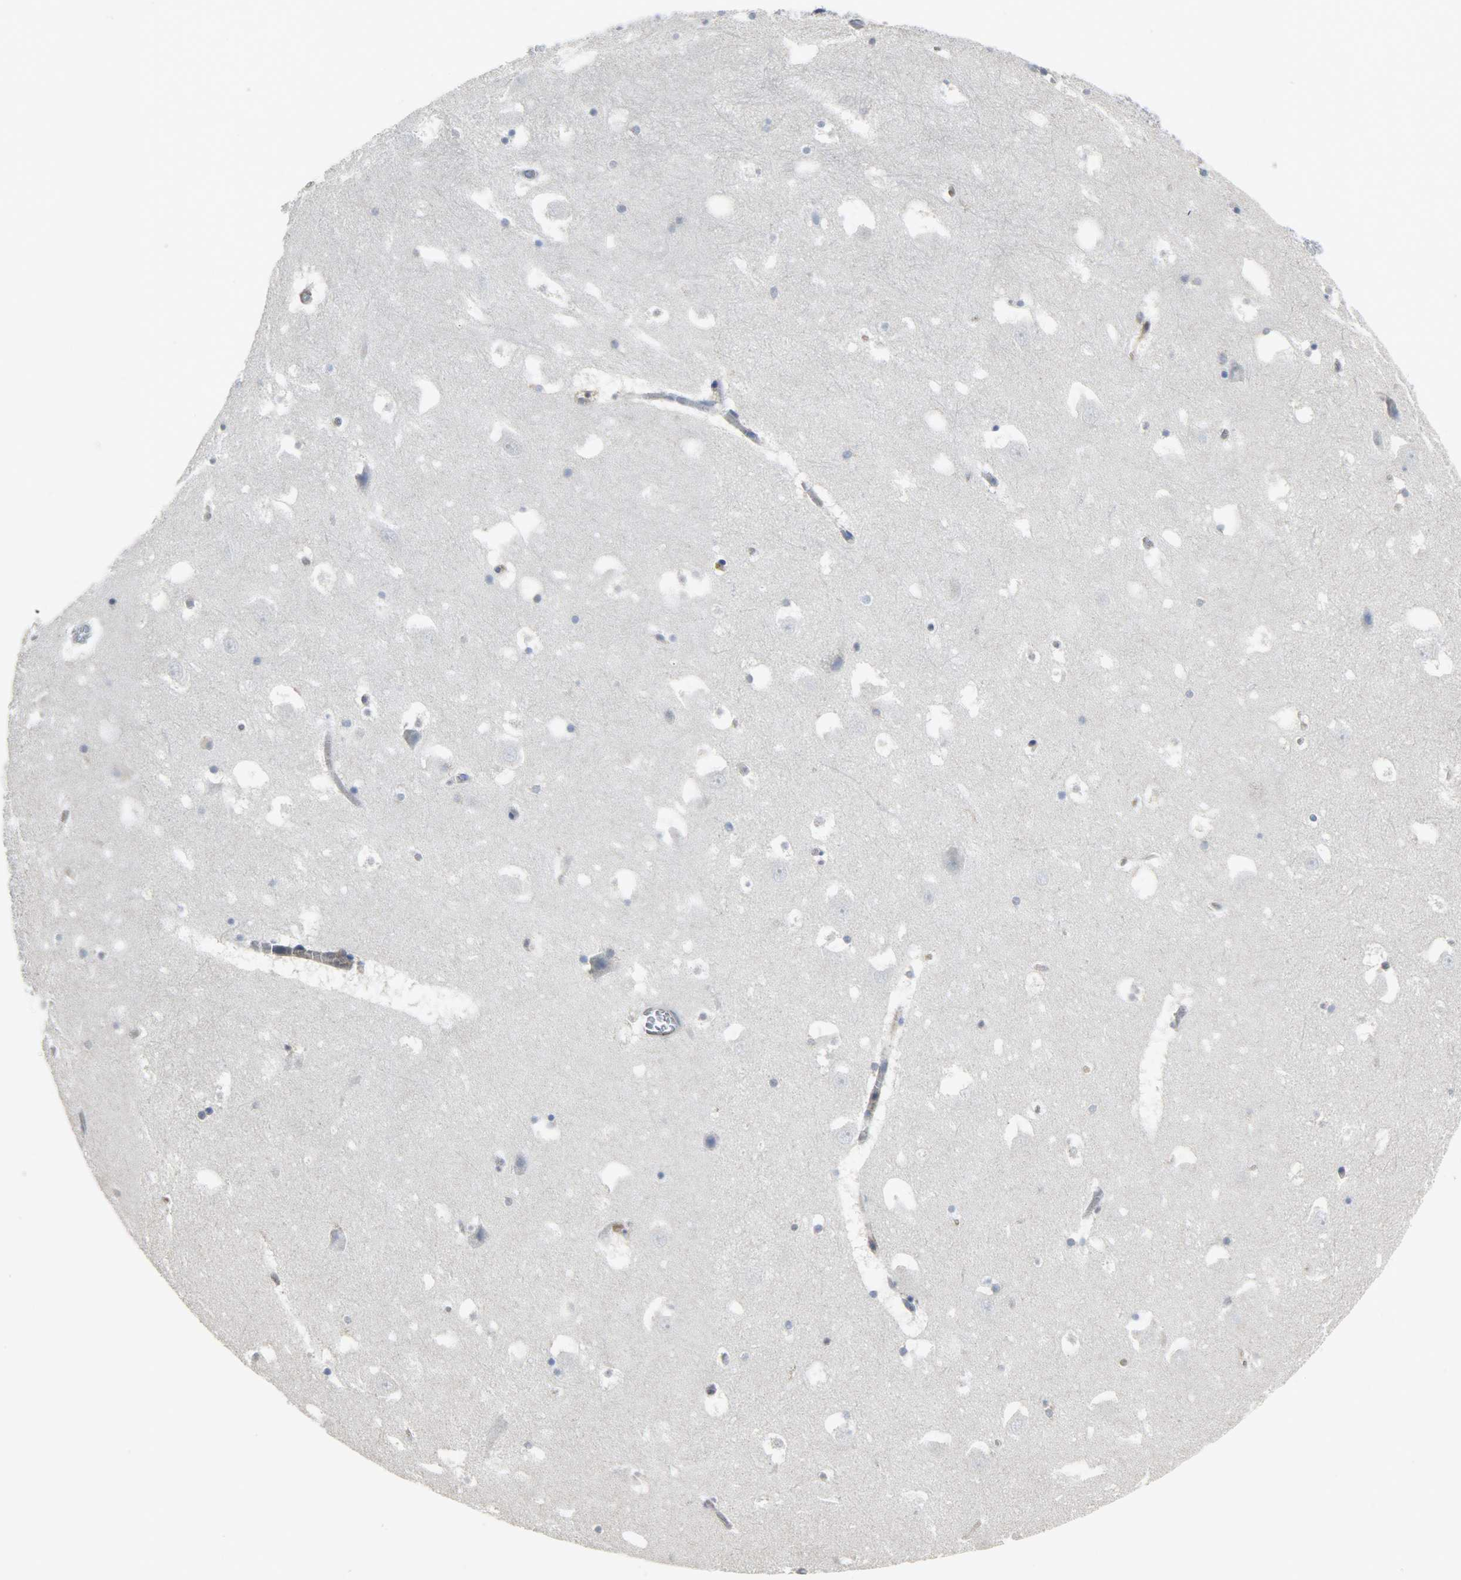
{"staining": {"intensity": "negative", "quantity": "none", "location": "none"}, "tissue": "hippocampus", "cell_type": "Glial cells", "image_type": "normal", "snomed": [{"axis": "morphology", "description": "Normal tissue, NOS"}, {"axis": "topography", "description": "Hippocampus"}], "caption": "IHC image of benign hippocampus: hippocampus stained with DAB demonstrates no significant protein staining in glial cells. (Stains: DAB immunohistochemistry with hematoxylin counter stain, Microscopy: brightfield microscopy at high magnification).", "gene": "TRIM21", "patient": {"sex": "male", "age": 45}}